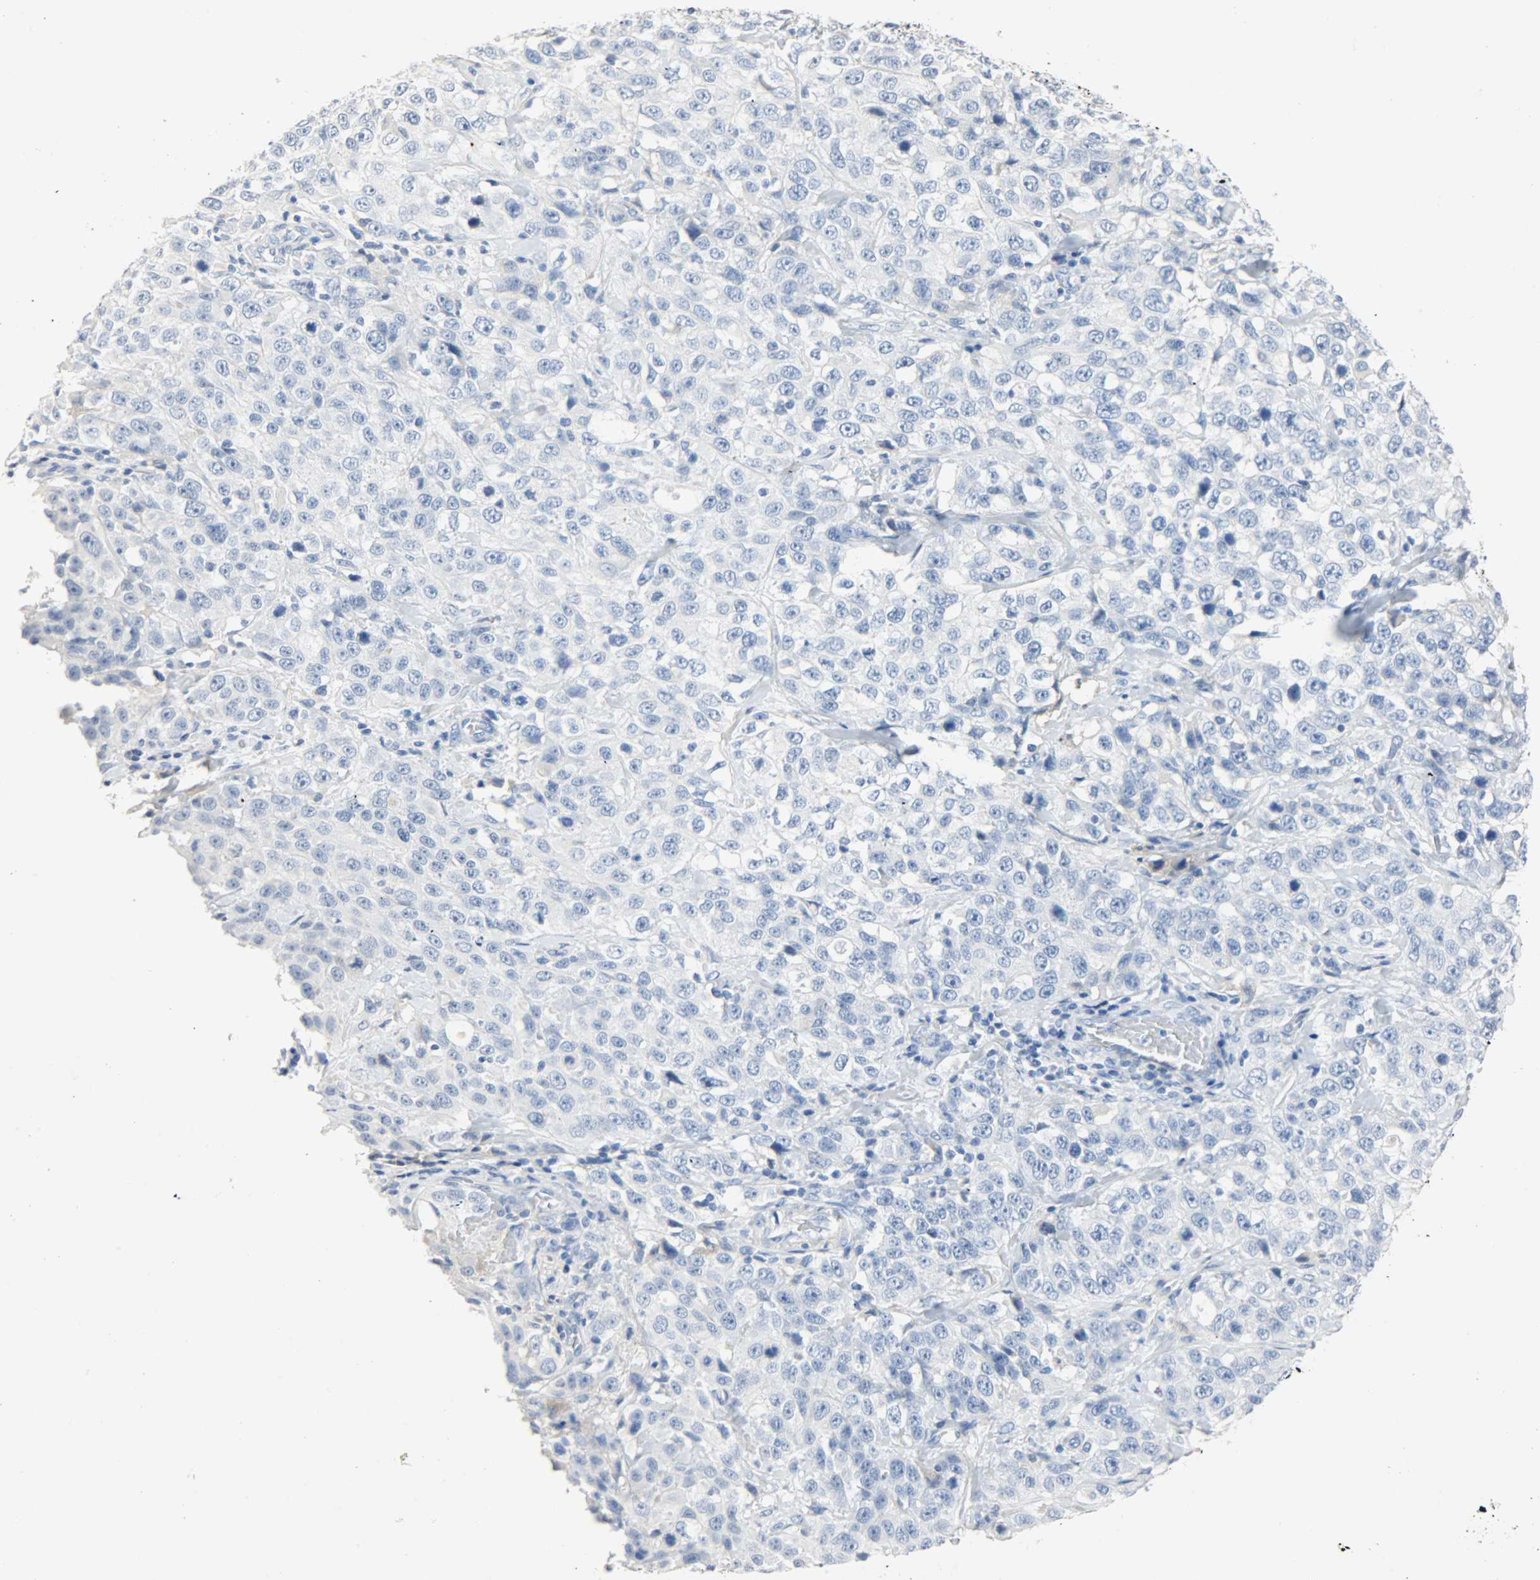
{"staining": {"intensity": "negative", "quantity": "none", "location": "none"}, "tissue": "stomach cancer", "cell_type": "Tumor cells", "image_type": "cancer", "snomed": [{"axis": "morphology", "description": "Normal tissue, NOS"}, {"axis": "morphology", "description": "Adenocarcinoma, NOS"}, {"axis": "topography", "description": "Stomach"}], "caption": "Histopathology image shows no significant protein expression in tumor cells of stomach cancer.", "gene": "CRP", "patient": {"sex": "male", "age": 48}}